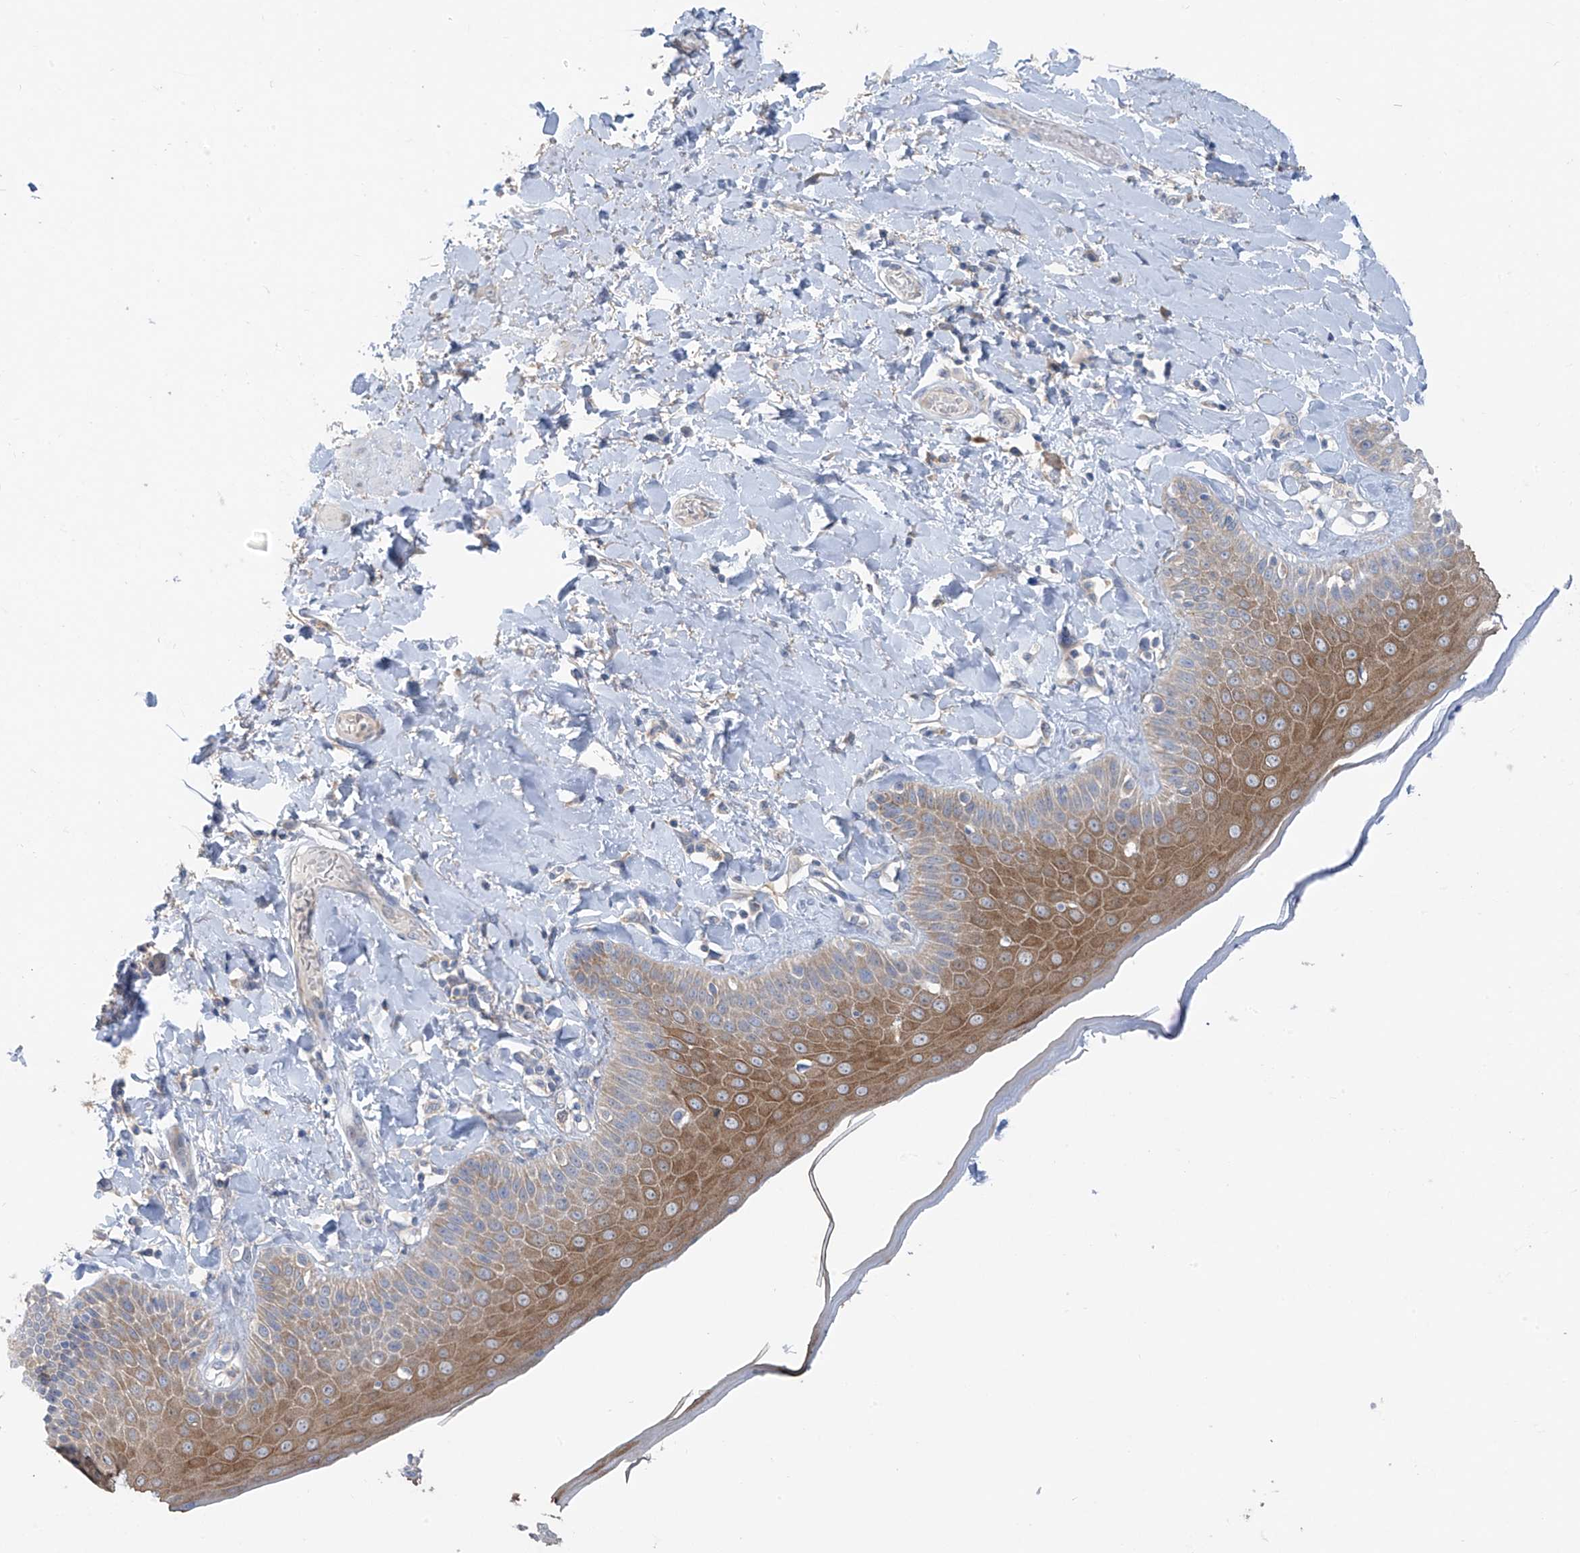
{"staining": {"intensity": "moderate", "quantity": ">75%", "location": "cytoplasmic/membranous"}, "tissue": "skin", "cell_type": "Epidermal cells", "image_type": "normal", "snomed": [{"axis": "morphology", "description": "Normal tissue, NOS"}, {"axis": "topography", "description": "Anal"}], "caption": "Moderate cytoplasmic/membranous positivity is present in approximately >75% of epidermal cells in normal skin. (brown staining indicates protein expression, while blue staining denotes nuclei).", "gene": "RPL4", "patient": {"sex": "male", "age": 69}}